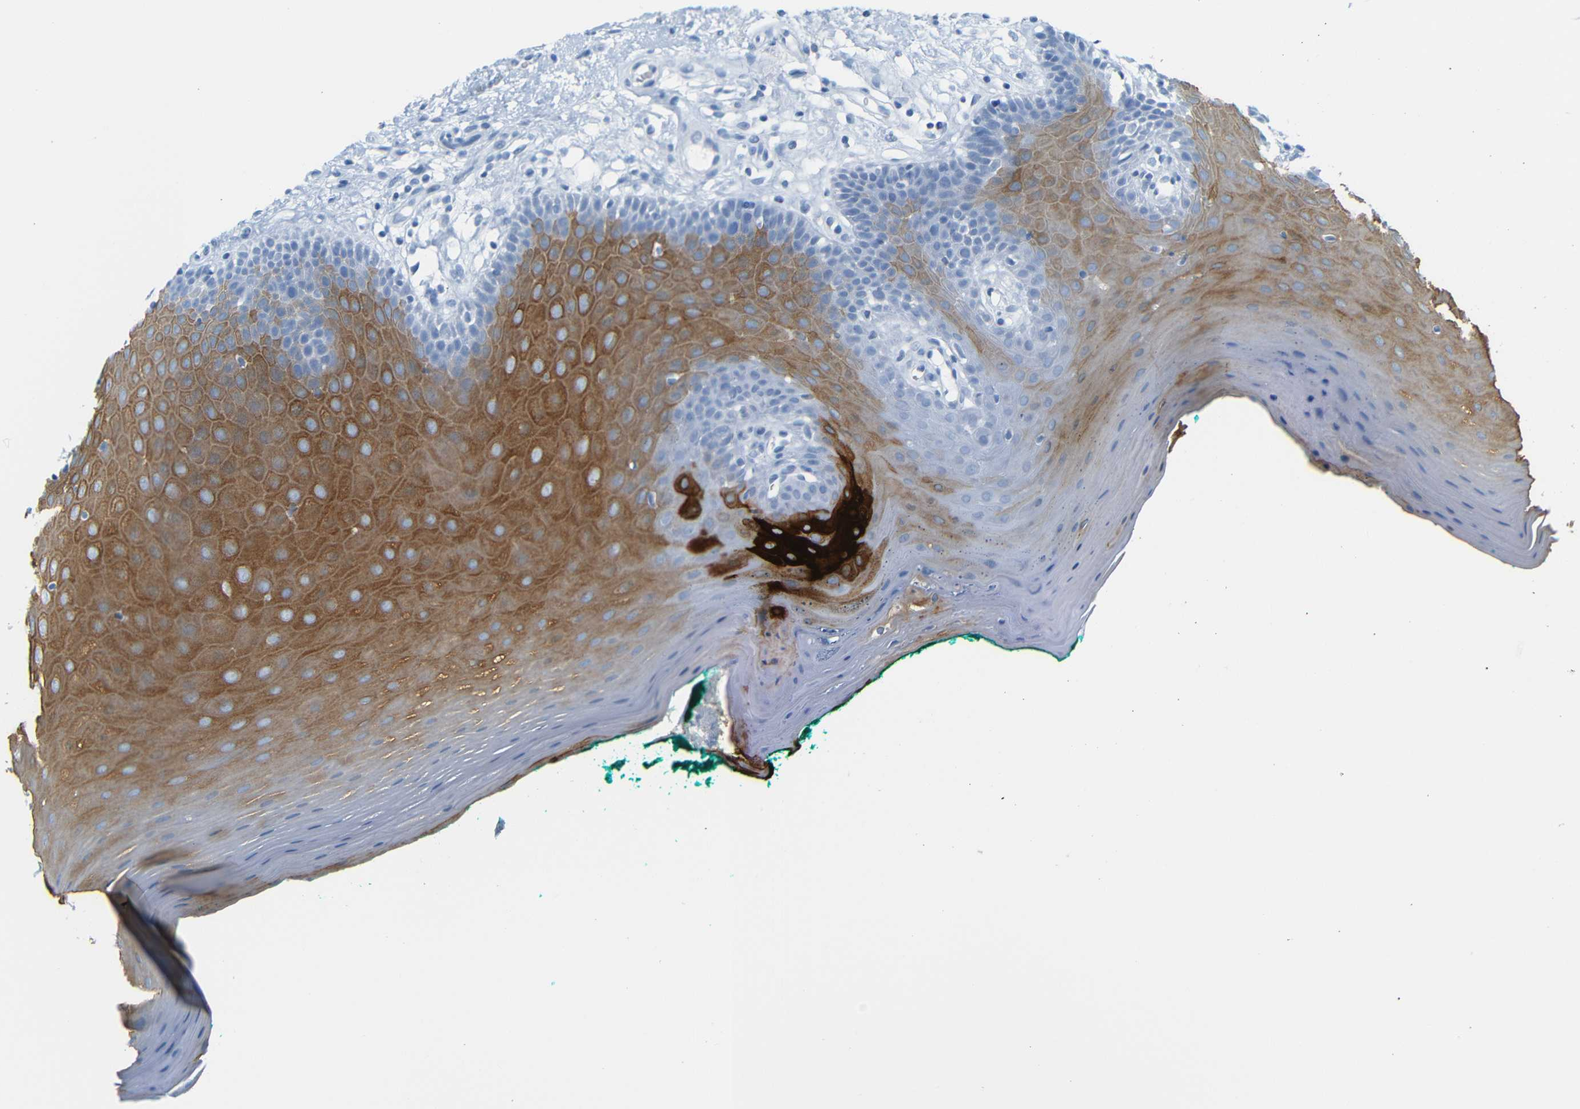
{"staining": {"intensity": "moderate", "quantity": "25%-75%", "location": "cytoplasmic/membranous"}, "tissue": "oral mucosa", "cell_type": "Squamous epithelial cells", "image_type": "normal", "snomed": [{"axis": "morphology", "description": "Normal tissue, NOS"}, {"axis": "topography", "description": "Skeletal muscle"}, {"axis": "topography", "description": "Oral tissue"}], "caption": "Benign oral mucosa displays moderate cytoplasmic/membranous expression in approximately 25%-75% of squamous epithelial cells (DAB (3,3'-diaminobenzidine) IHC, brown staining for protein, blue staining for nuclei)..", "gene": "DYNAP", "patient": {"sex": "male", "age": 58}}